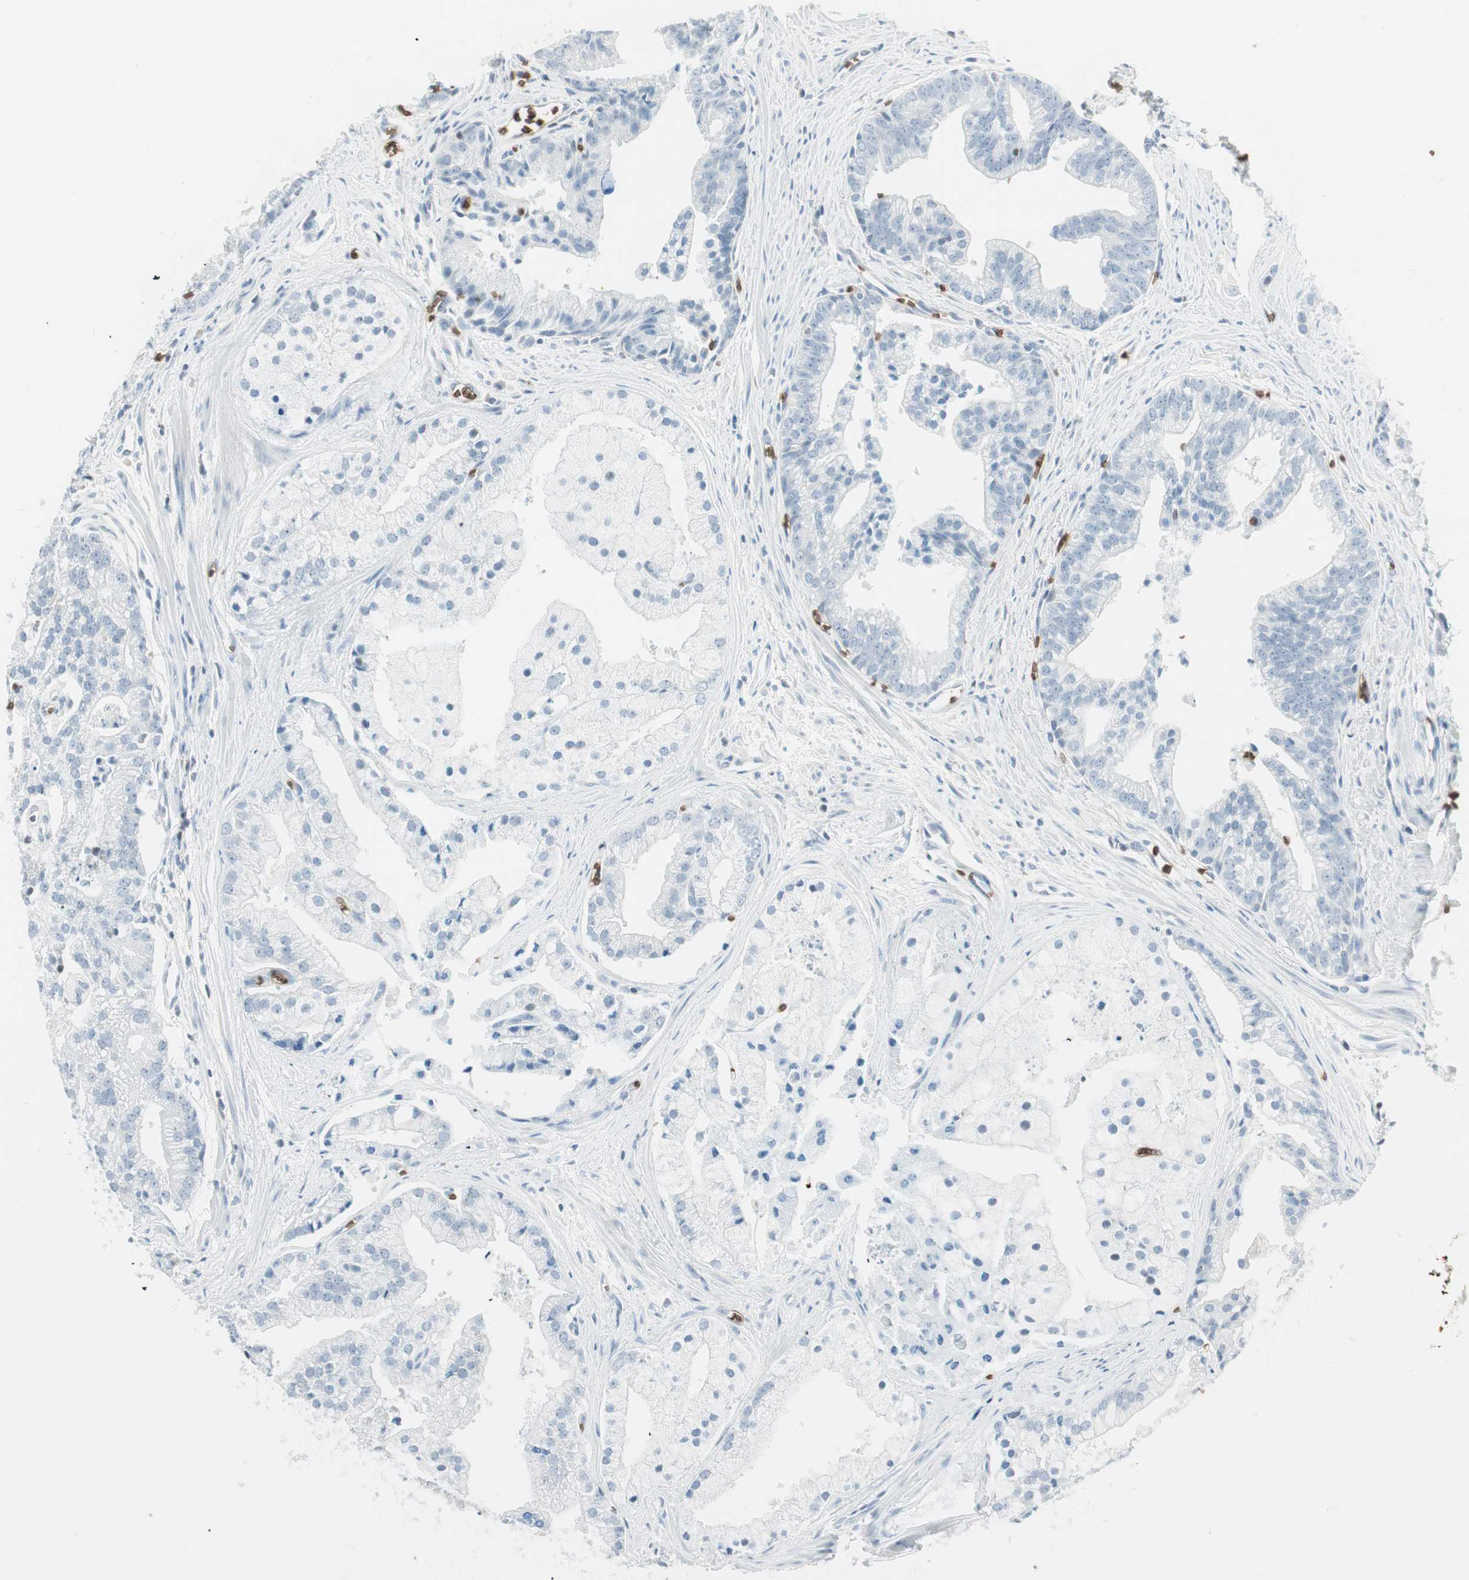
{"staining": {"intensity": "negative", "quantity": "none", "location": "none"}, "tissue": "prostate cancer", "cell_type": "Tumor cells", "image_type": "cancer", "snomed": [{"axis": "morphology", "description": "Adenocarcinoma, High grade"}, {"axis": "topography", "description": "Prostate"}], "caption": "Immunohistochemistry photomicrograph of human prostate cancer (high-grade adenocarcinoma) stained for a protein (brown), which shows no staining in tumor cells. (Brightfield microscopy of DAB (3,3'-diaminobenzidine) immunohistochemistry (IHC) at high magnification).", "gene": "MAP4K1", "patient": {"sex": "male", "age": 67}}